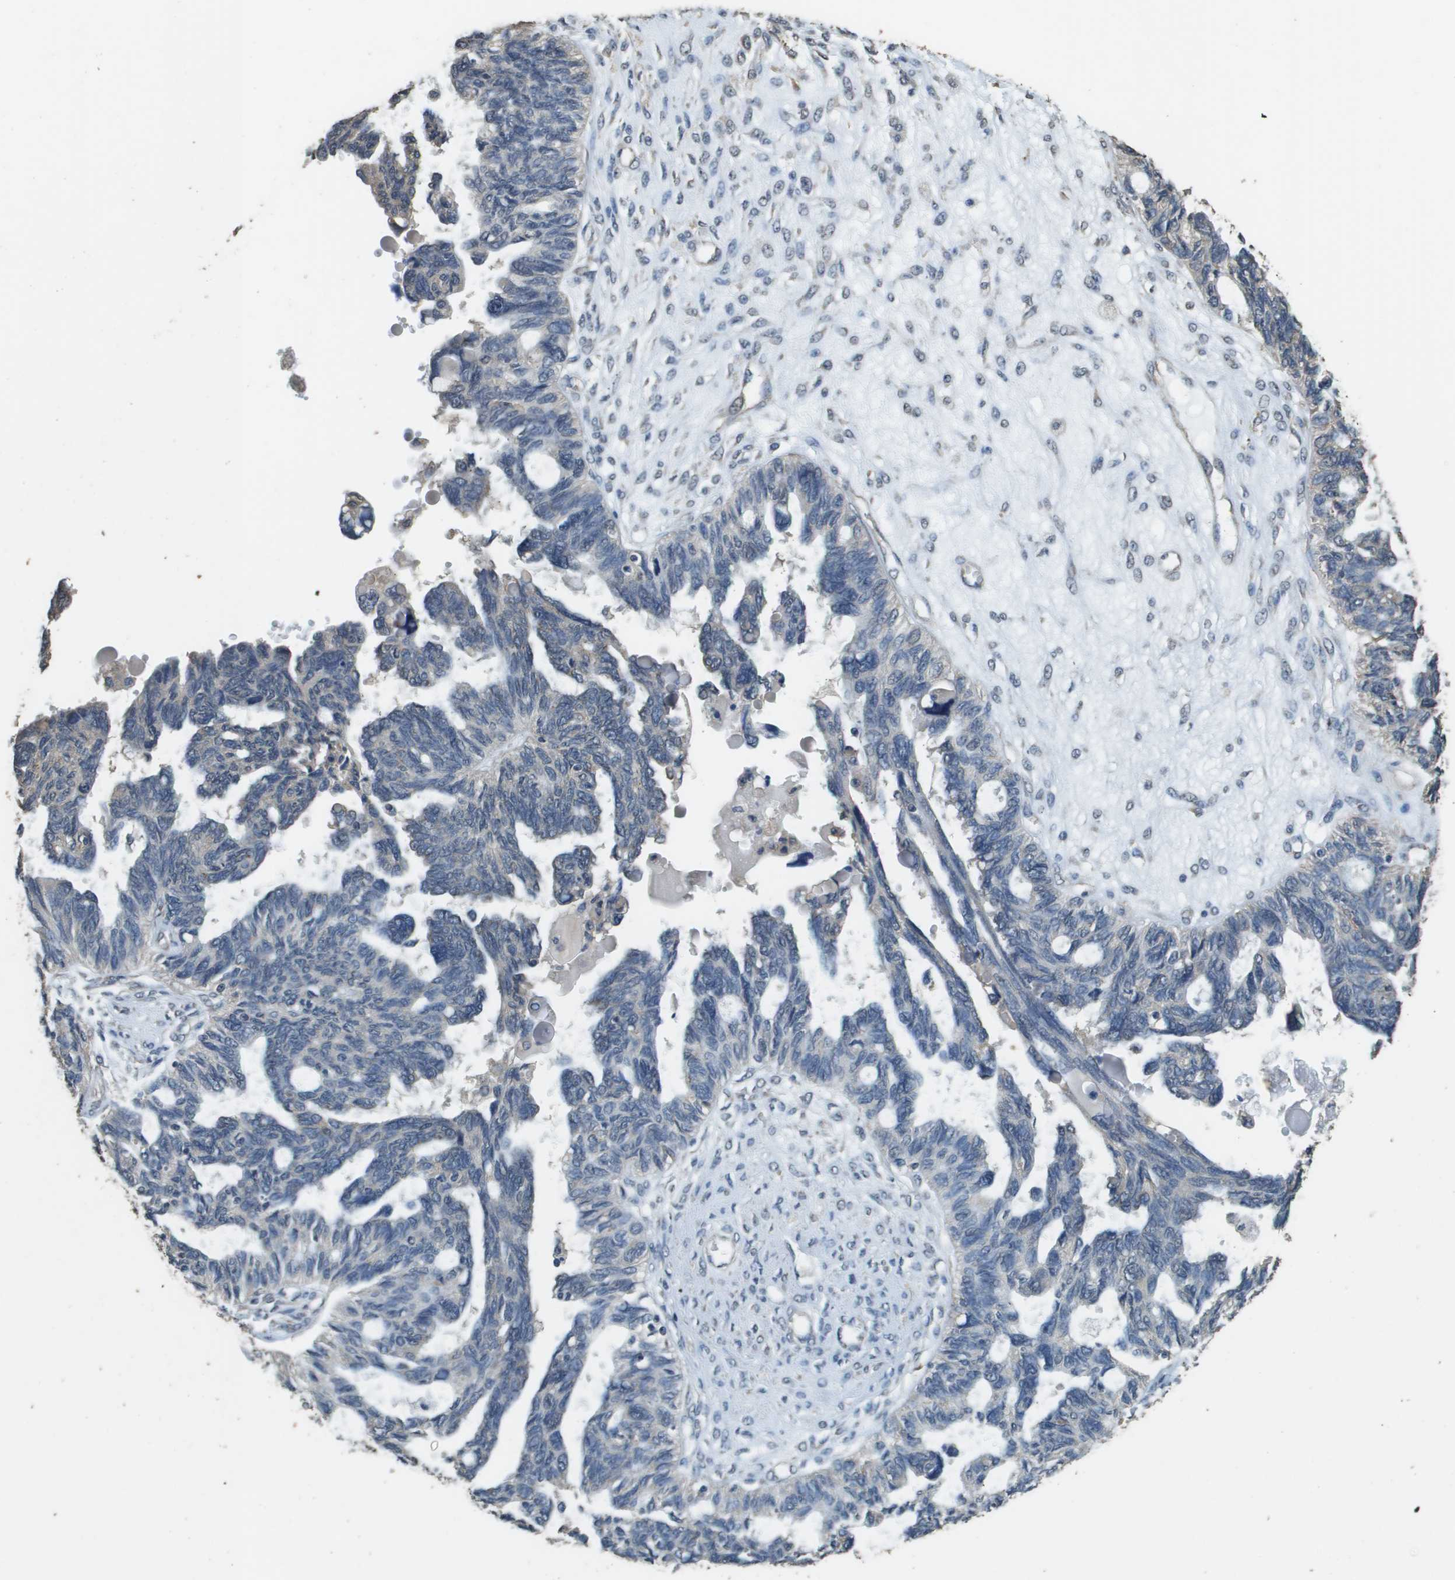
{"staining": {"intensity": "negative", "quantity": "none", "location": "none"}, "tissue": "ovarian cancer", "cell_type": "Tumor cells", "image_type": "cancer", "snomed": [{"axis": "morphology", "description": "Cystadenocarcinoma, serous, NOS"}, {"axis": "topography", "description": "Ovary"}], "caption": "Photomicrograph shows no protein positivity in tumor cells of ovarian serous cystadenocarcinoma tissue.", "gene": "RAB6B", "patient": {"sex": "female", "age": 79}}